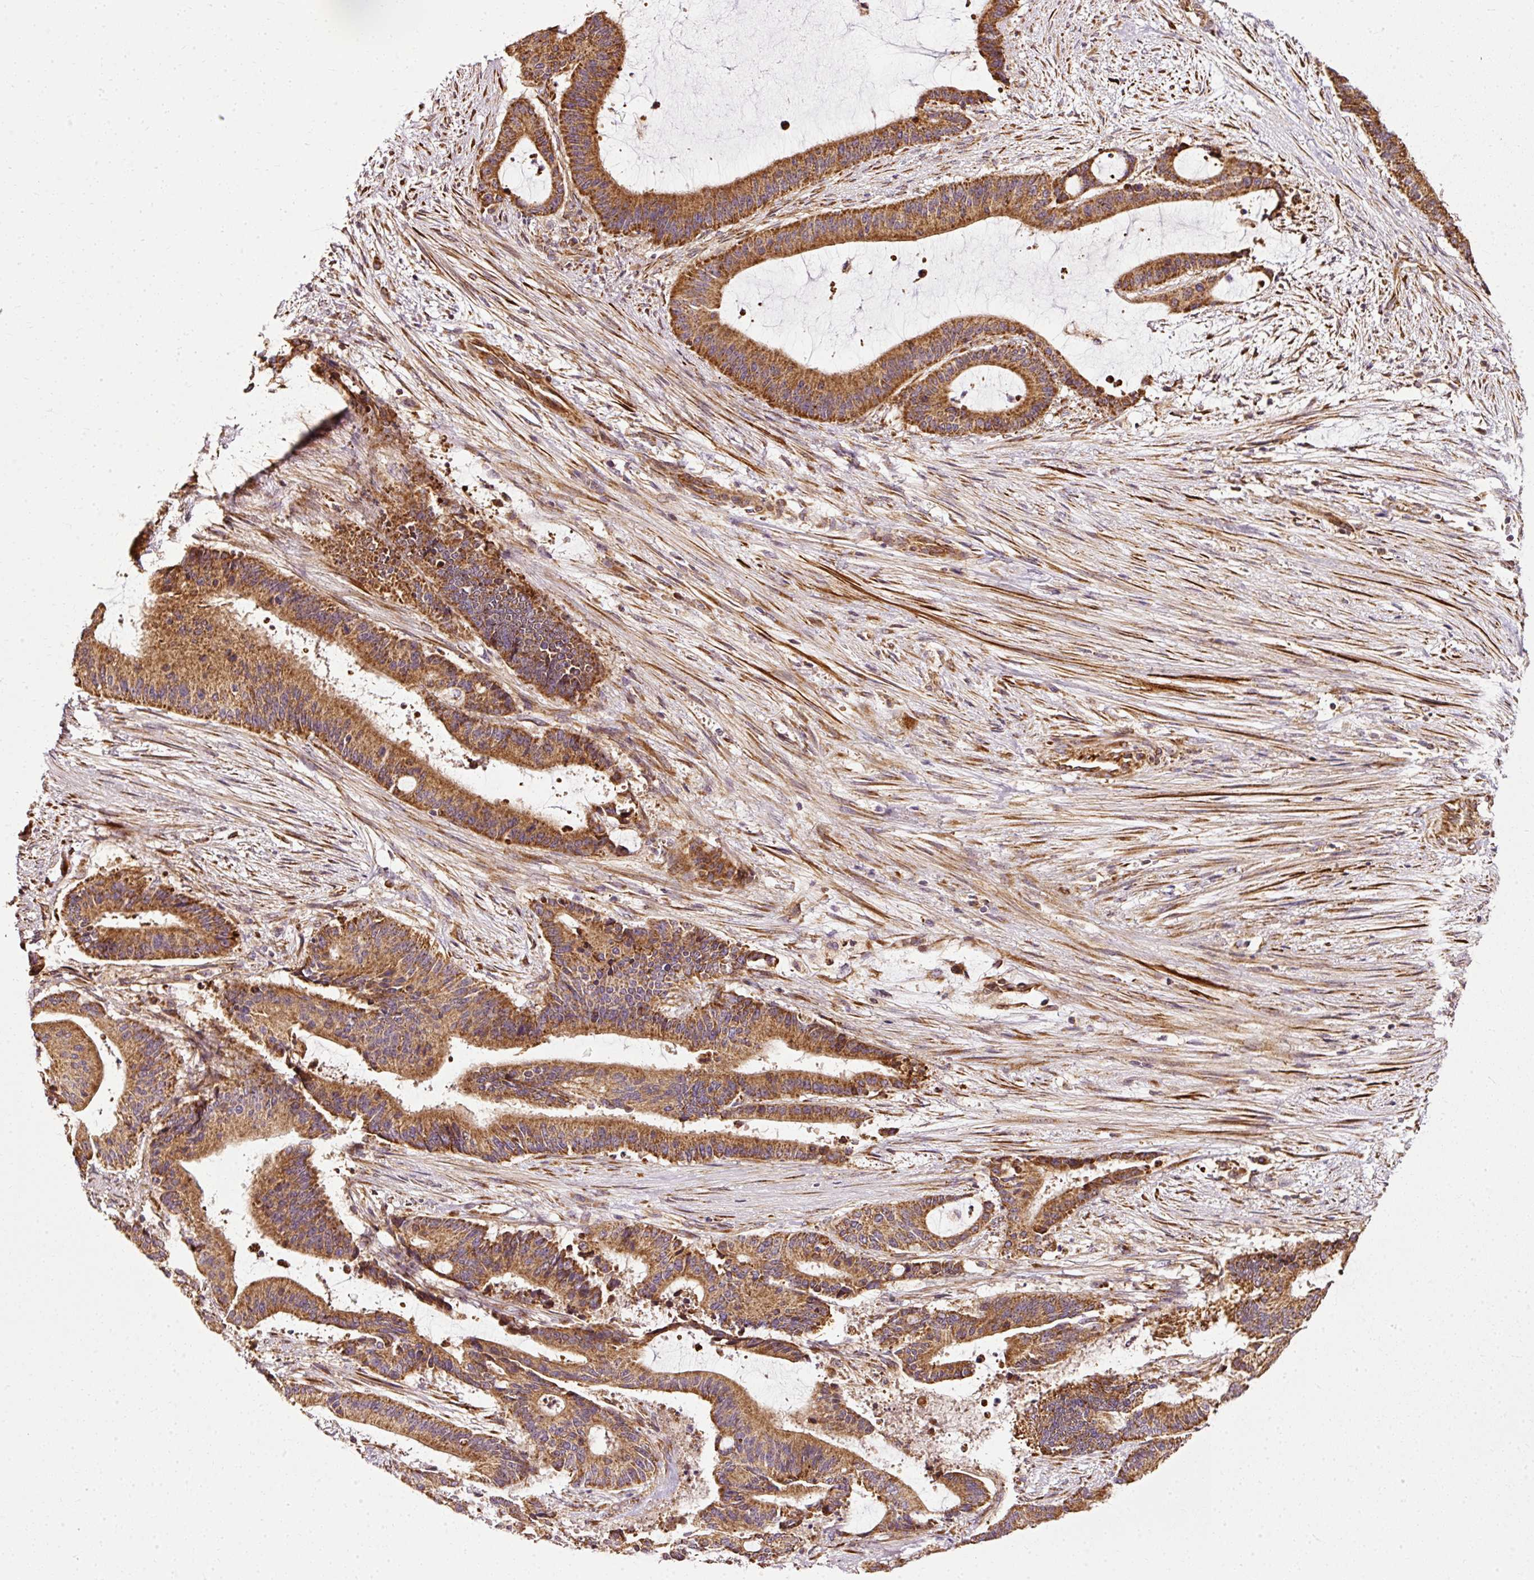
{"staining": {"intensity": "moderate", "quantity": ">75%", "location": "cytoplasmic/membranous"}, "tissue": "liver cancer", "cell_type": "Tumor cells", "image_type": "cancer", "snomed": [{"axis": "morphology", "description": "Normal tissue, NOS"}, {"axis": "morphology", "description": "Cholangiocarcinoma"}, {"axis": "topography", "description": "Liver"}, {"axis": "topography", "description": "Peripheral nerve tissue"}], "caption": "Immunohistochemical staining of human liver cholangiocarcinoma reveals moderate cytoplasmic/membranous protein staining in approximately >75% of tumor cells. (Brightfield microscopy of DAB IHC at high magnification).", "gene": "ISCU", "patient": {"sex": "female", "age": 73}}